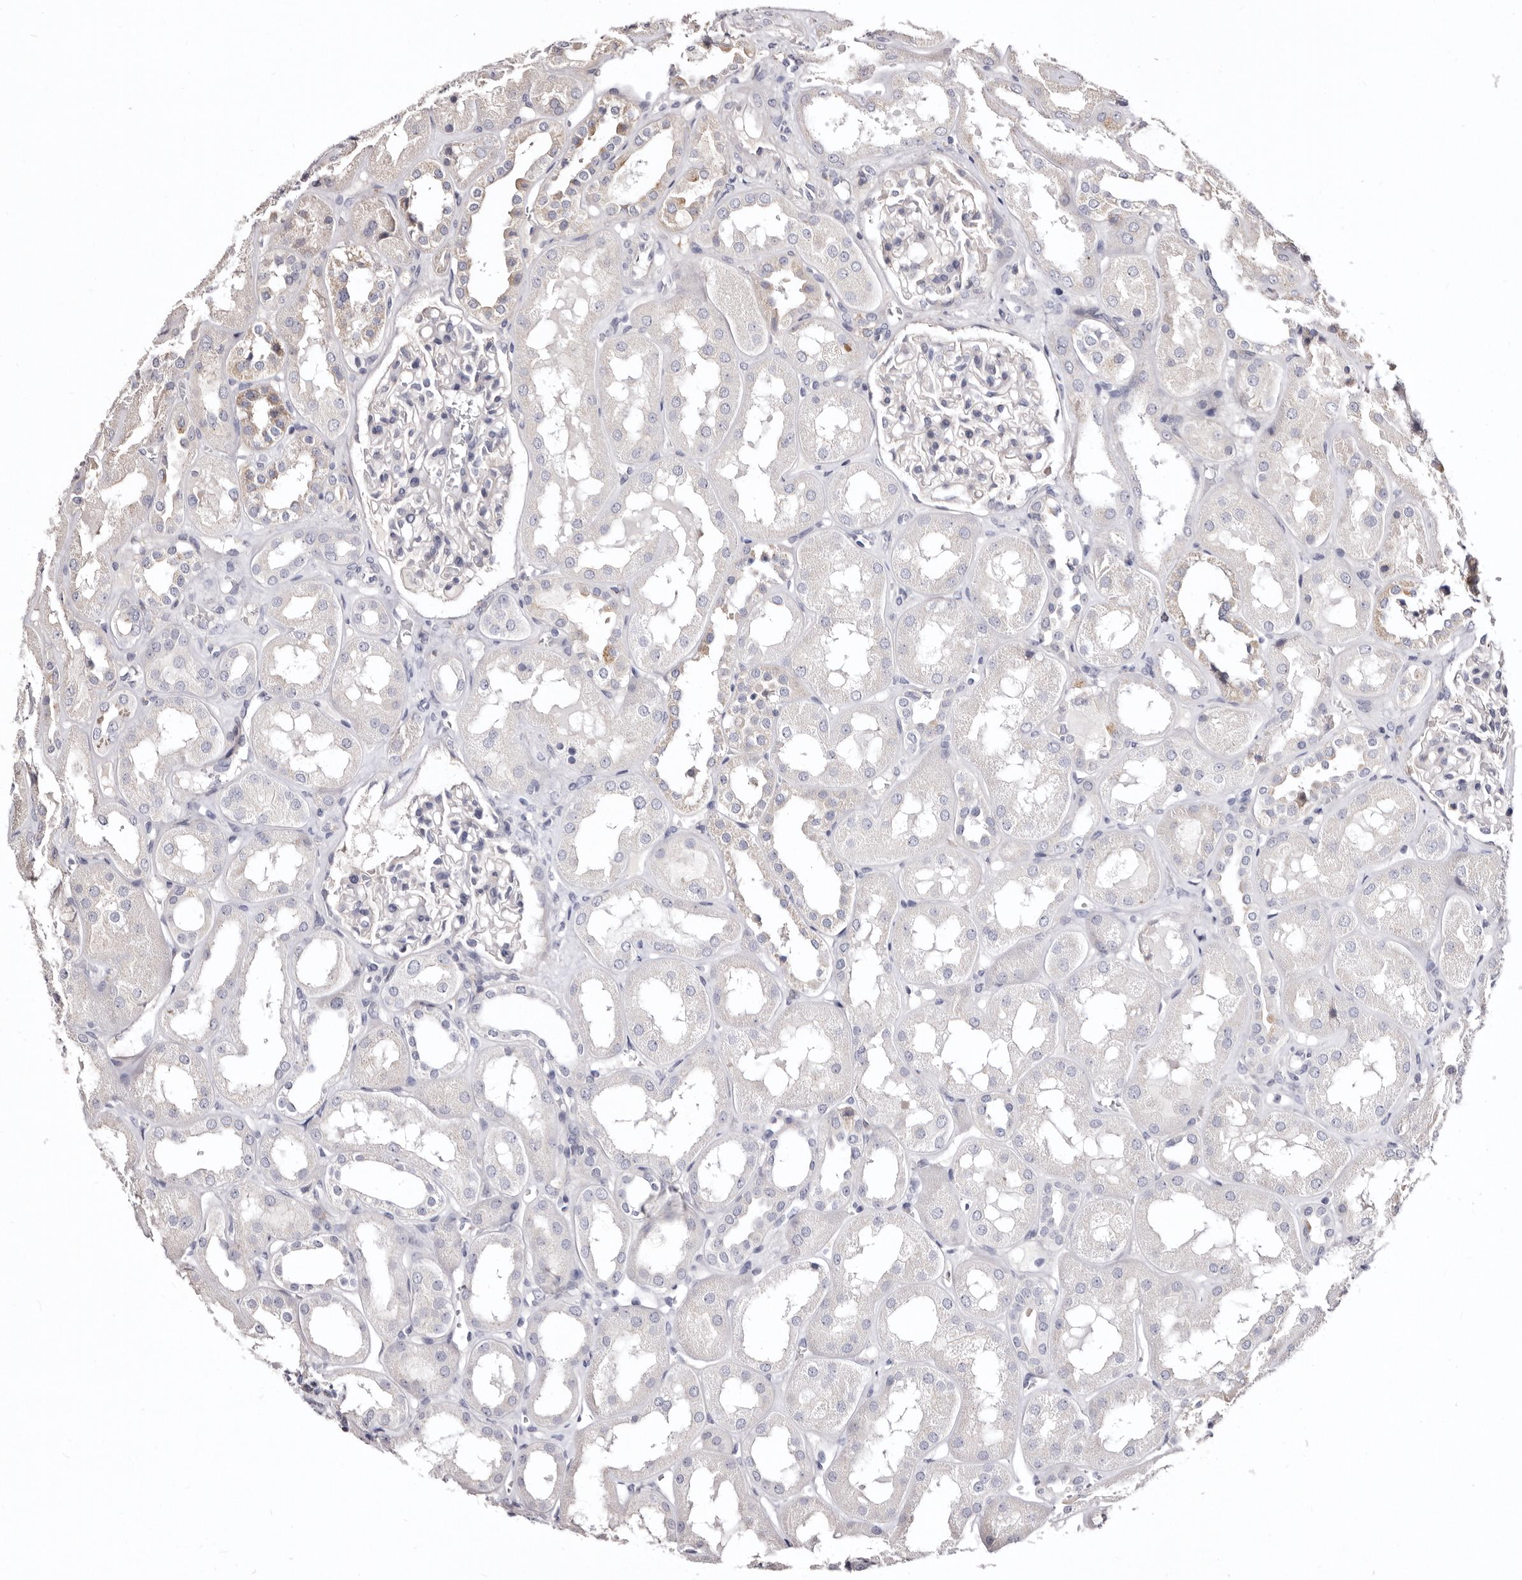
{"staining": {"intensity": "negative", "quantity": "none", "location": "none"}, "tissue": "kidney", "cell_type": "Cells in glomeruli", "image_type": "normal", "snomed": [{"axis": "morphology", "description": "Normal tissue, NOS"}, {"axis": "topography", "description": "Kidney"}], "caption": "An image of kidney stained for a protein exhibits no brown staining in cells in glomeruli.", "gene": "CDCA8", "patient": {"sex": "male", "age": 70}}